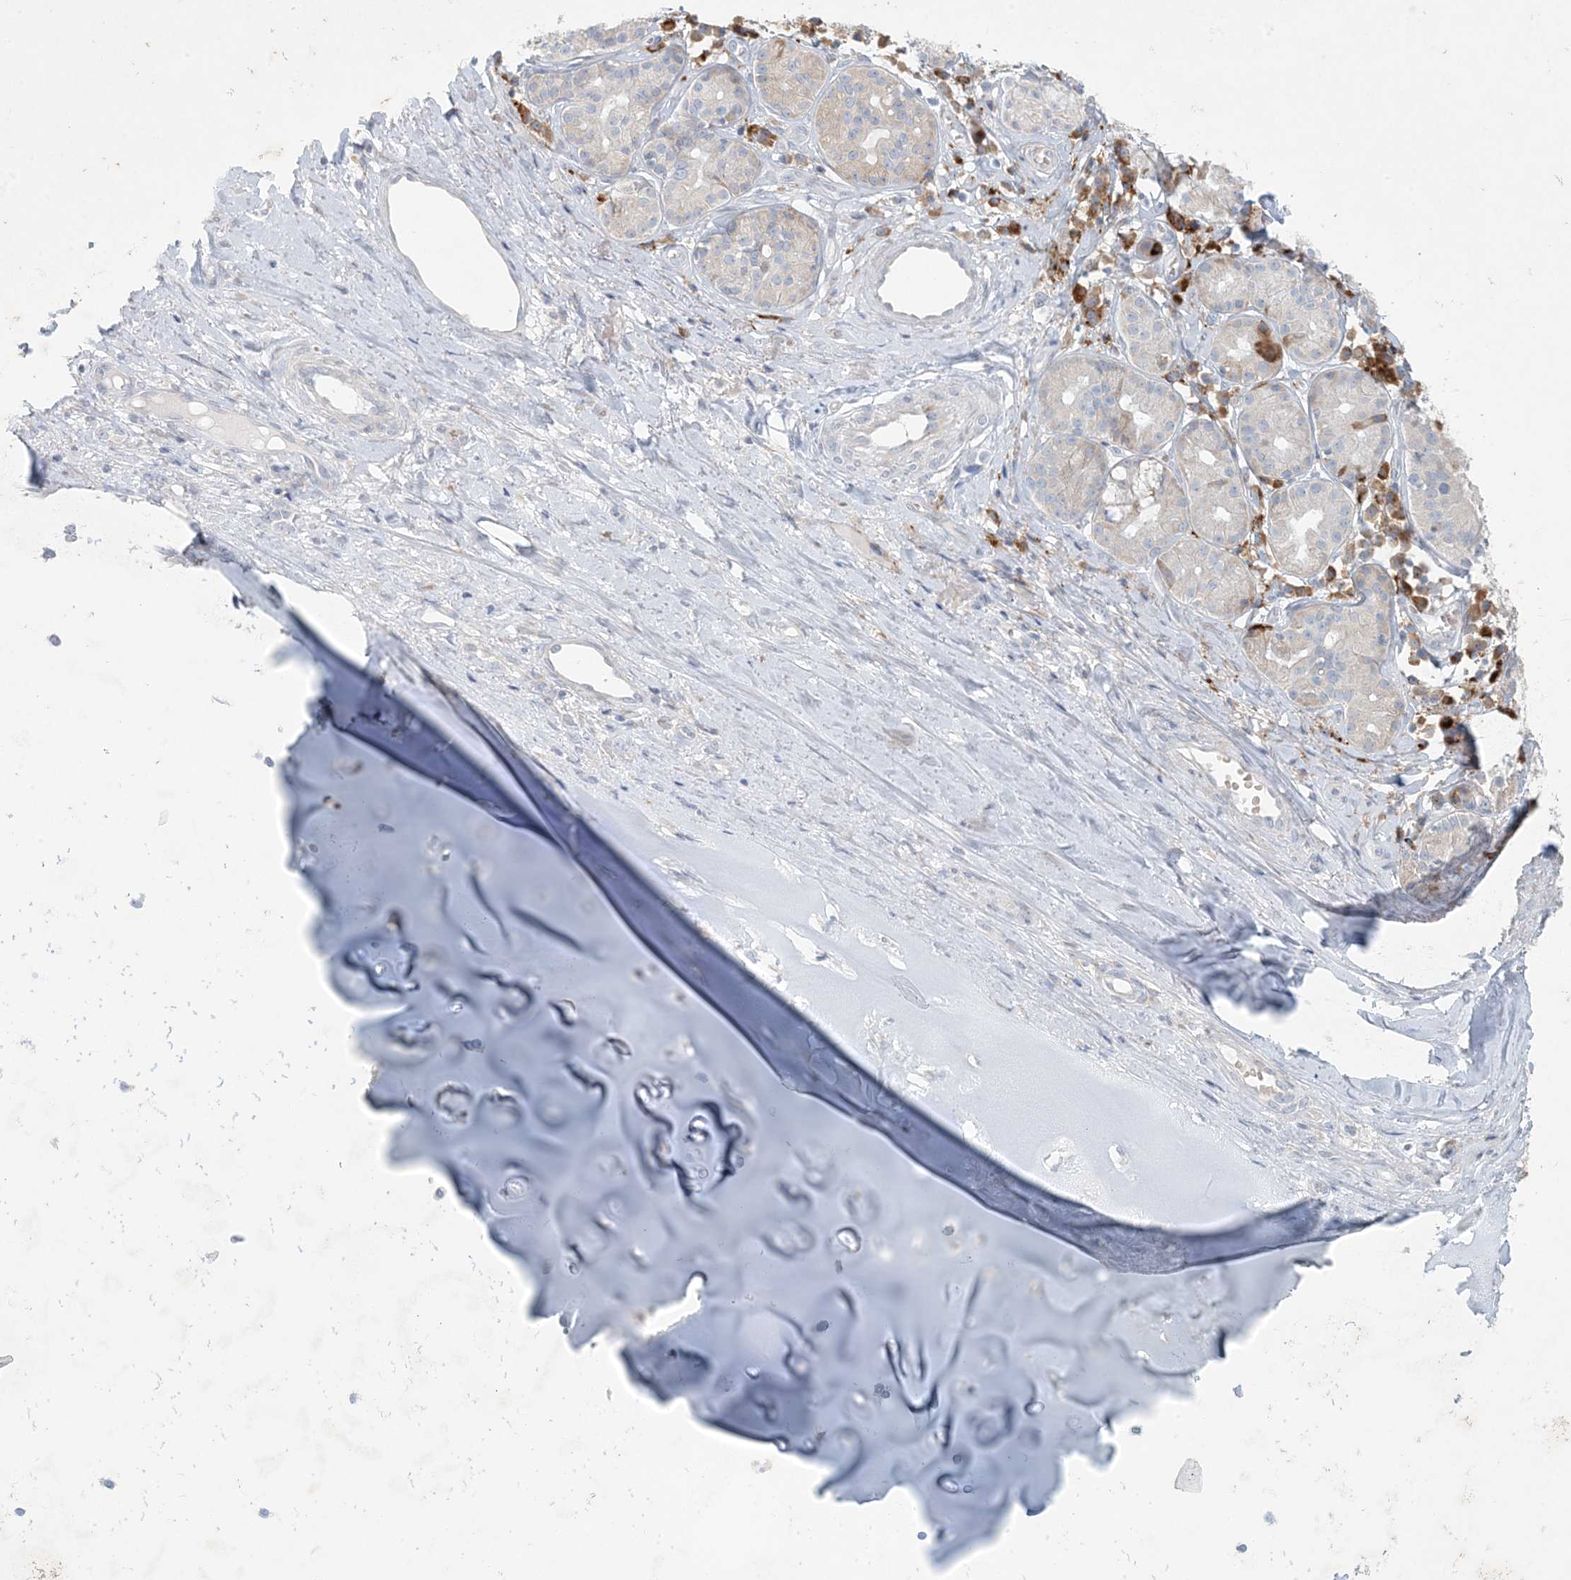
{"staining": {"intensity": "negative", "quantity": "none", "location": "none"}, "tissue": "adipose tissue", "cell_type": "Adipocytes", "image_type": "normal", "snomed": [{"axis": "morphology", "description": "Normal tissue, NOS"}, {"axis": "morphology", "description": "Basal cell carcinoma"}, {"axis": "topography", "description": "Cartilage tissue"}, {"axis": "topography", "description": "Nasopharynx"}, {"axis": "topography", "description": "Oral tissue"}], "caption": "The histopathology image demonstrates no significant positivity in adipocytes of adipose tissue.", "gene": "ZNF385D", "patient": {"sex": "female", "age": 77}}